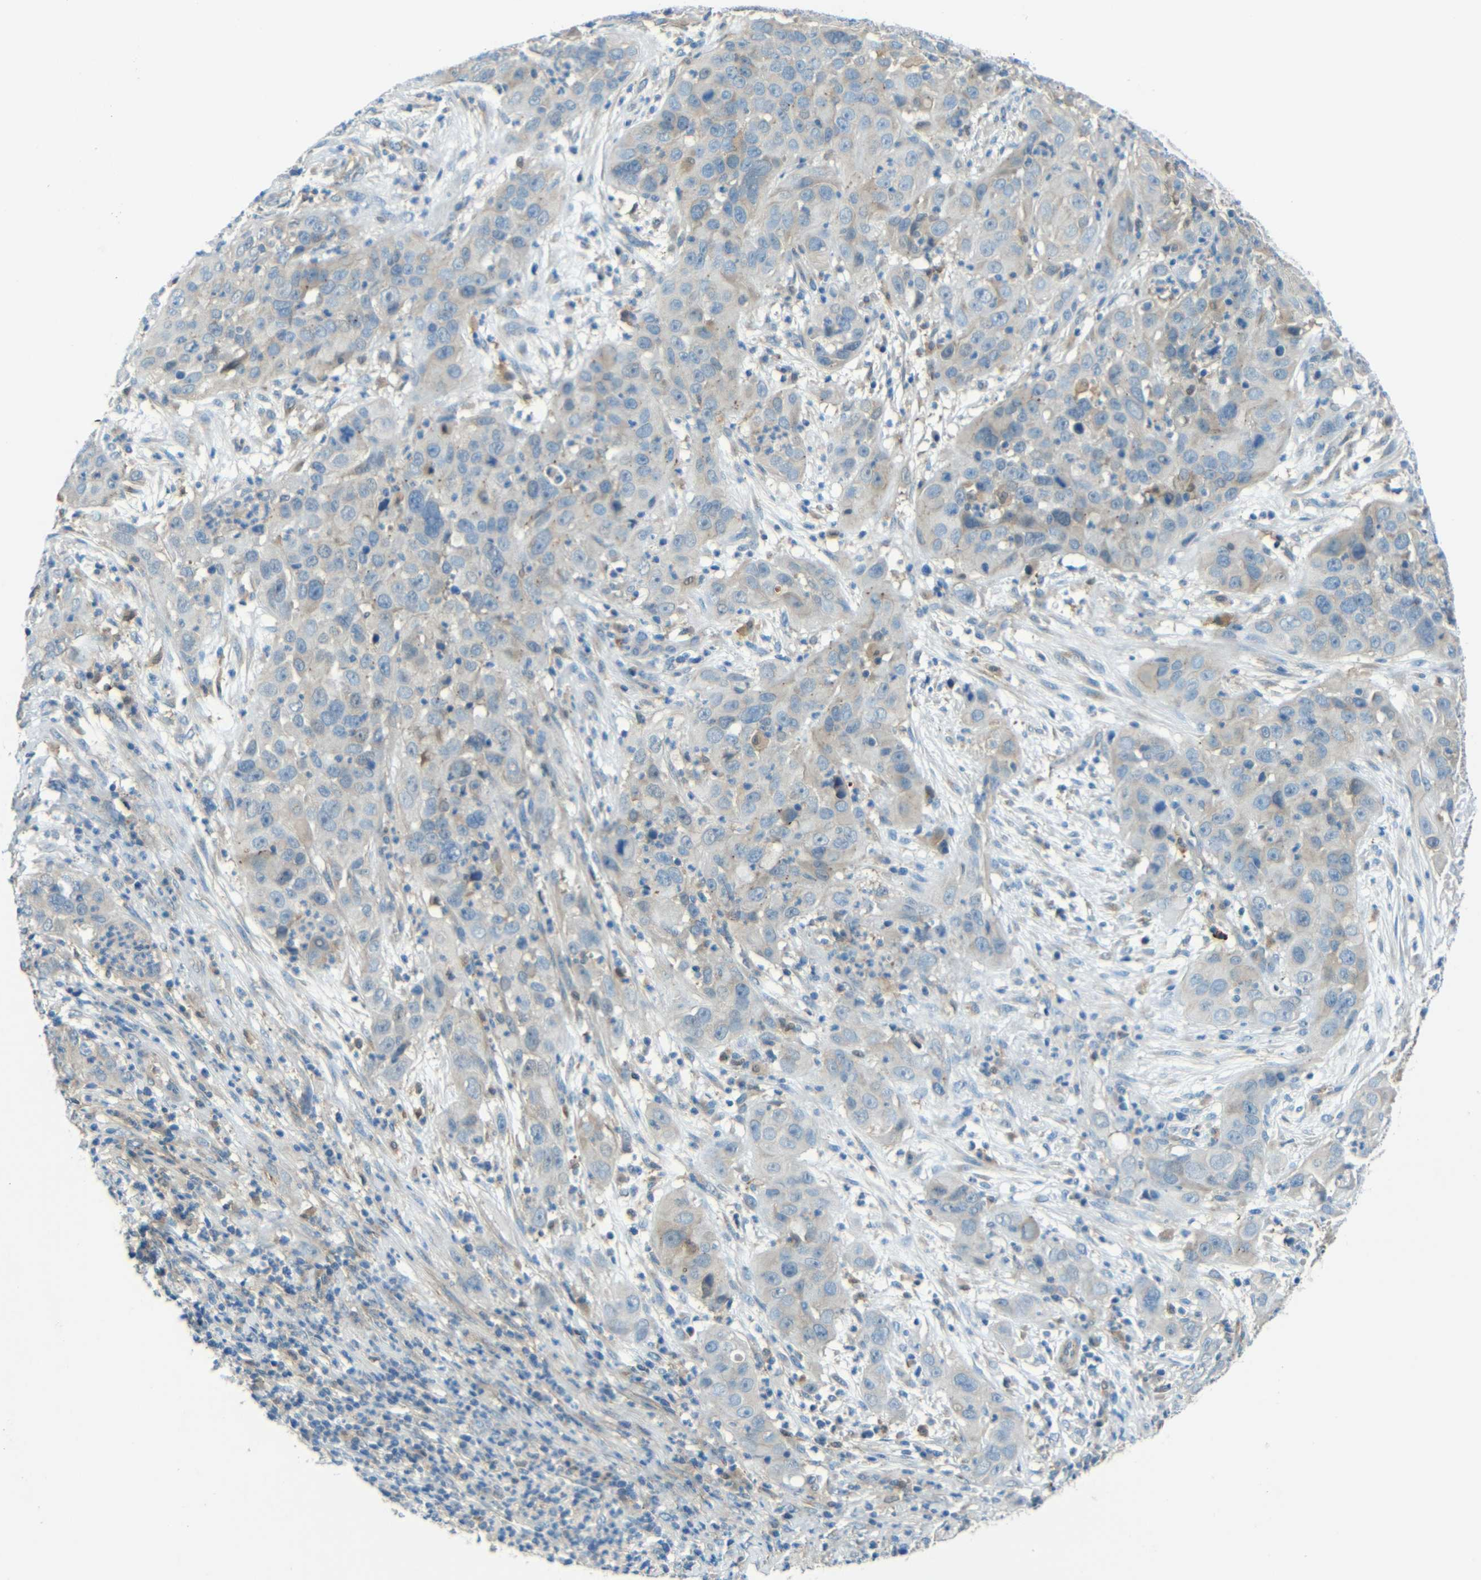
{"staining": {"intensity": "weak", "quantity": "<25%", "location": "cytoplasmic/membranous"}, "tissue": "cervical cancer", "cell_type": "Tumor cells", "image_type": "cancer", "snomed": [{"axis": "morphology", "description": "Squamous cell carcinoma, NOS"}, {"axis": "topography", "description": "Cervix"}], "caption": "A high-resolution photomicrograph shows IHC staining of cervical cancer (squamous cell carcinoma), which shows no significant positivity in tumor cells. Nuclei are stained in blue.", "gene": "CYP26B1", "patient": {"sex": "female", "age": 32}}